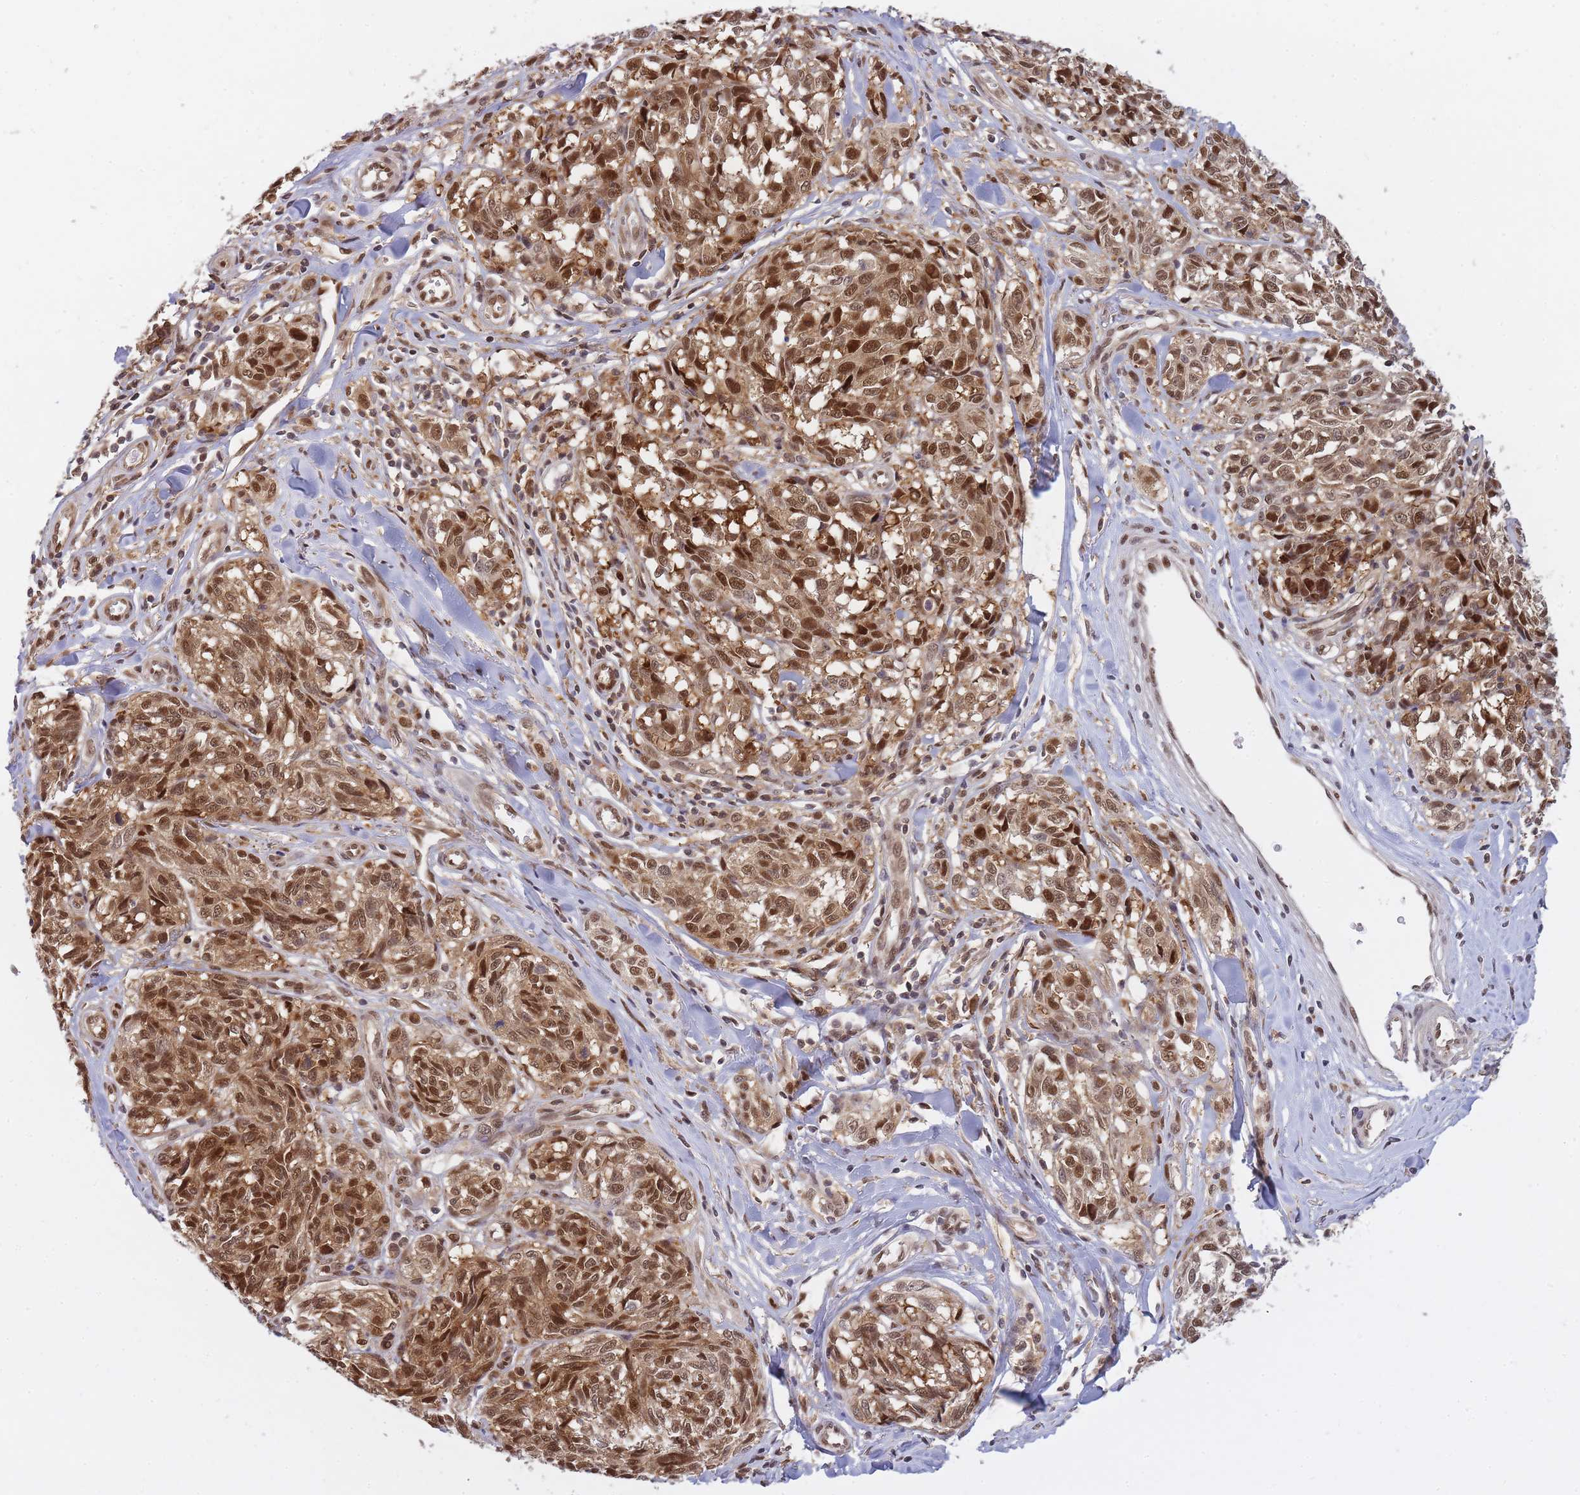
{"staining": {"intensity": "moderate", "quantity": ">75%", "location": "cytoplasmic/membranous,nuclear"}, "tissue": "melanoma", "cell_type": "Tumor cells", "image_type": "cancer", "snomed": [{"axis": "morphology", "description": "Normal tissue, NOS"}, {"axis": "morphology", "description": "Malignant melanoma, NOS"}, {"axis": "topography", "description": "Skin"}], "caption": "About >75% of tumor cells in human melanoma show moderate cytoplasmic/membranous and nuclear protein staining as visualized by brown immunohistochemical staining.", "gene": "NSFL1C", "patient": {"sex": "female", "age": 64}}